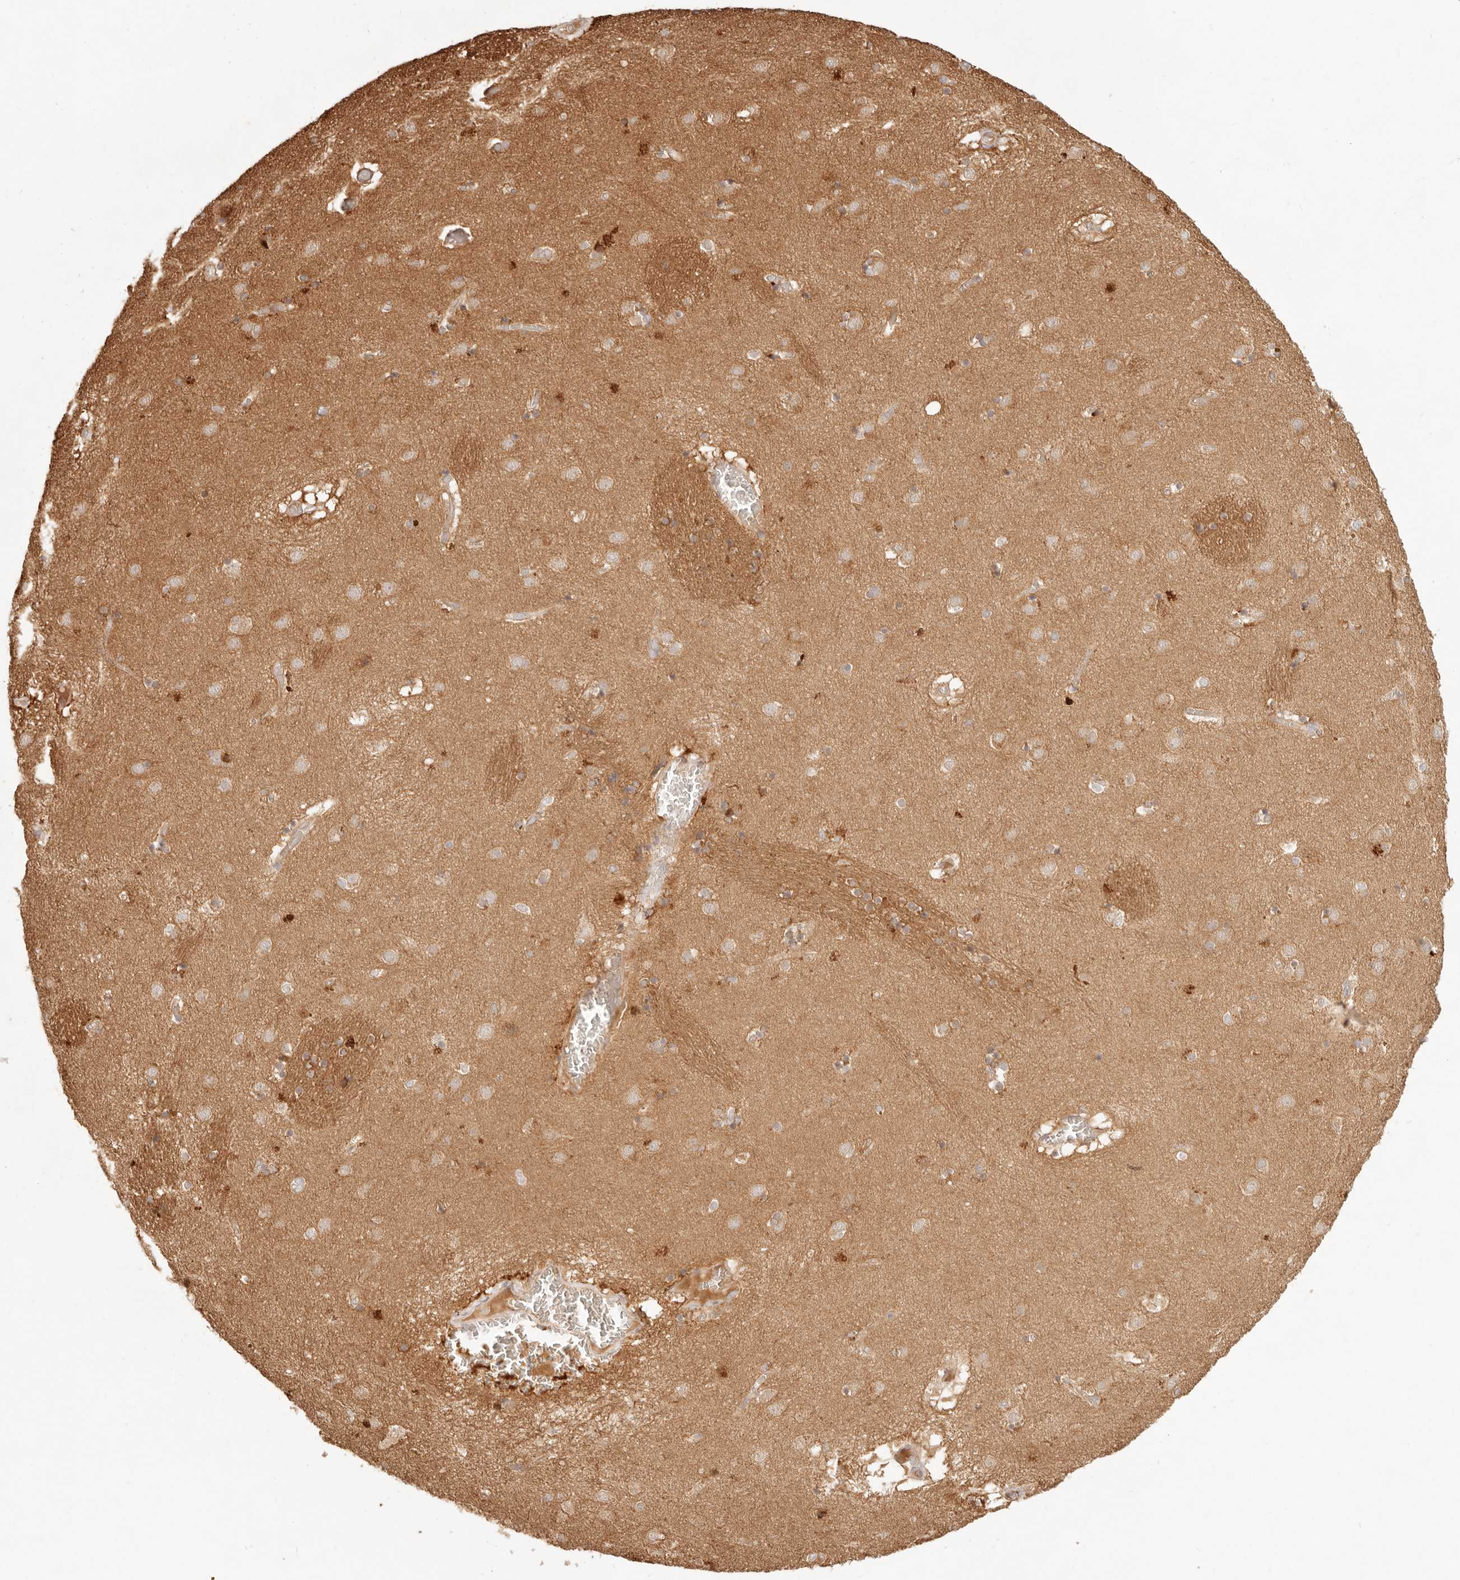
{"staining": {"intensity": "moderate", "quantity": "25%-75%", "location": "cytoplasmic/membranous"}, "tissue": "caudate", "cell_type": "Glial cells", "image_type": "normal", "snomed": [{"axis": "morphology", "description": "Normal tissue, NOS"}, {"axis": "topography", "description": "Lateral ventricle wall"}], "caption": "This photomicrograph displays unremarkable caudate stained with immunohistochemistry (IHC) to label a protein in brown. The cytoplasmic/membranous of glial cells show moderate positivity for the protein. Nuclei are counter-stained blue.", "gene": "PPP1R3B", "patient": {"sex": "male", "age": 70}}